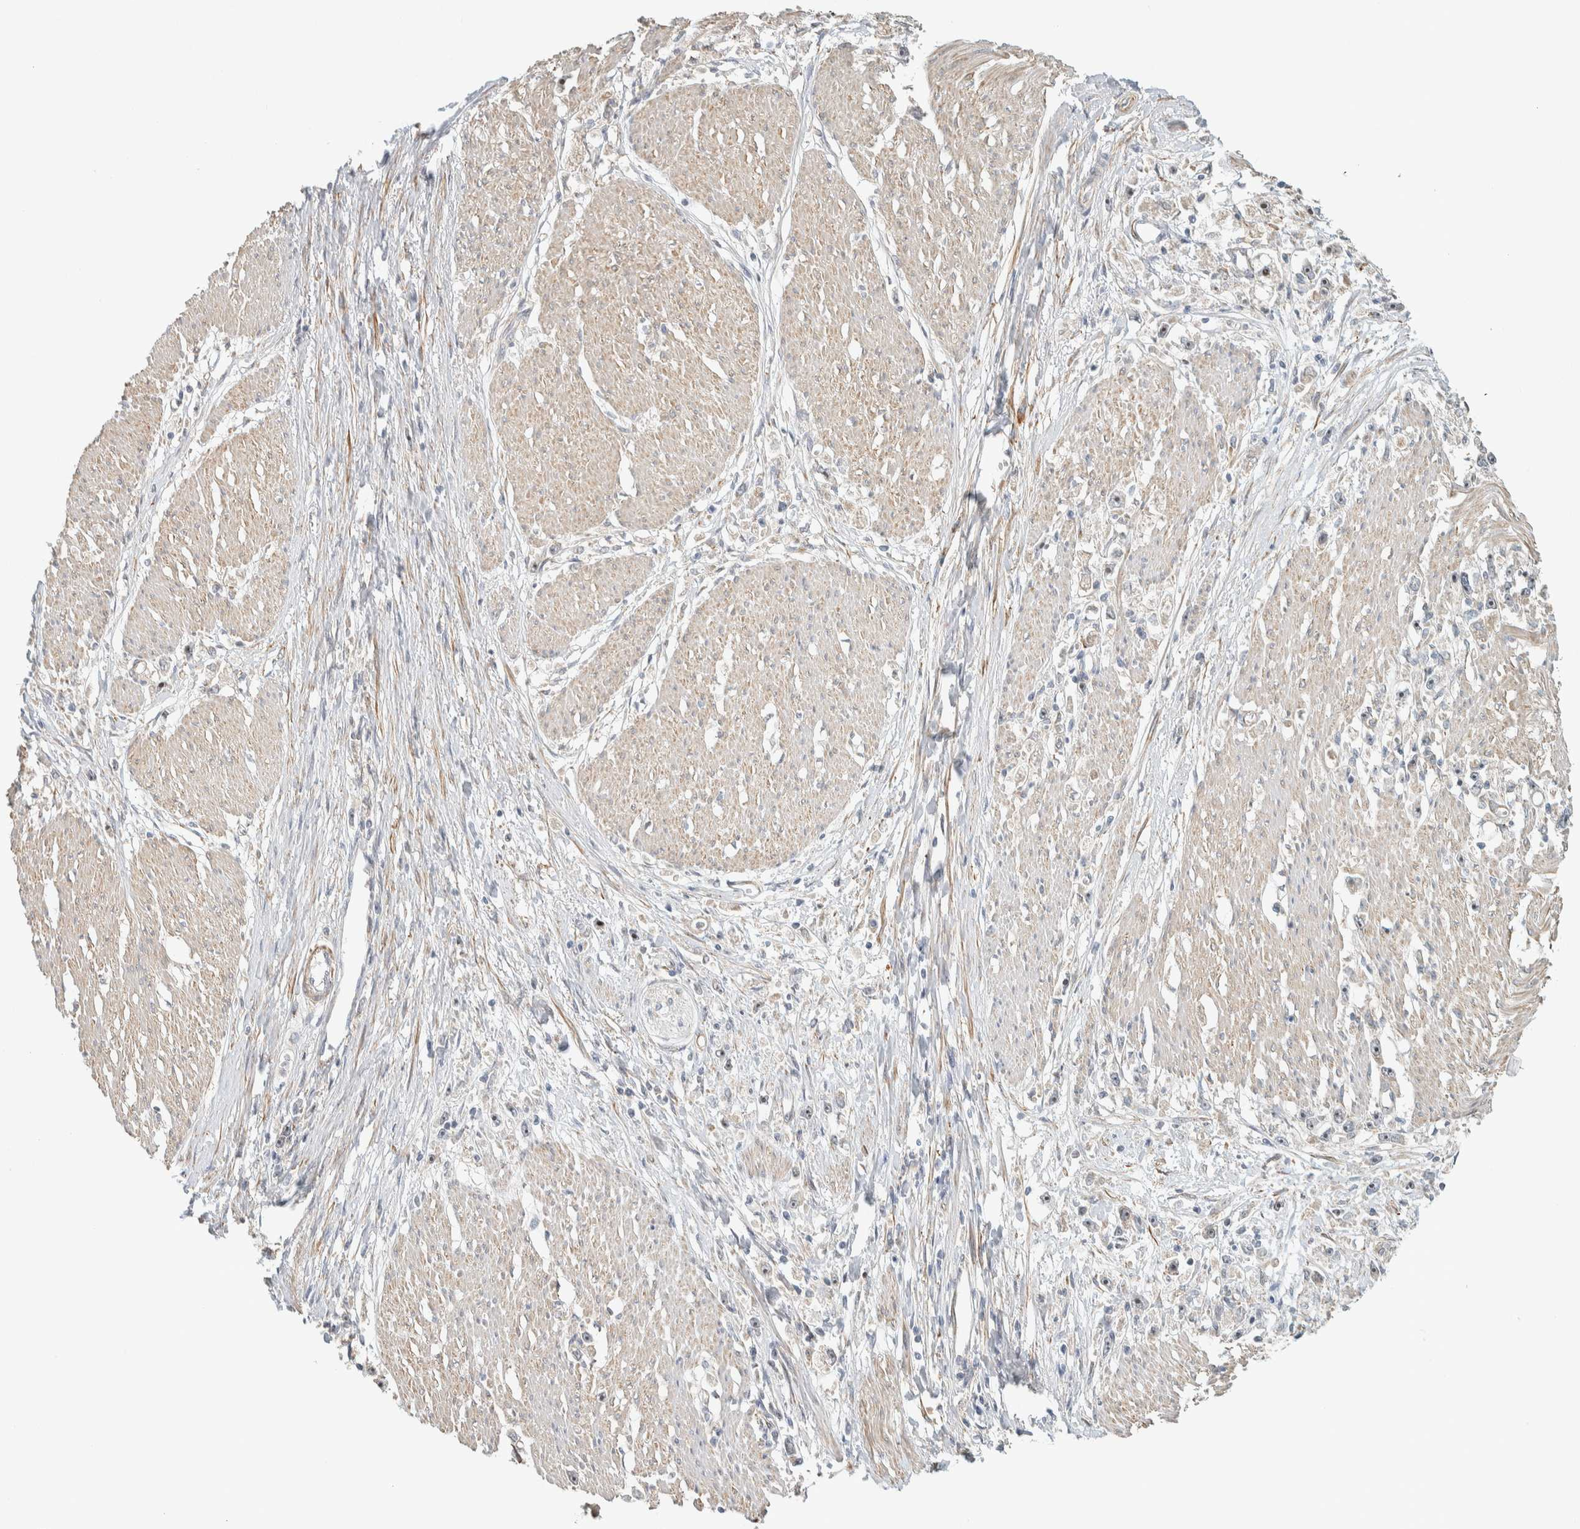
{"staining": {"intensity": "negative", "quantity": "none", "location": "none"}, "tissue": "stomach cancer", "cell_type": "Tumor cells", "image_type": "cancer", "snomed": [{"axis": "morphology", "description": "Adenocarcinoma, NOS"}, {"axis": "topography", "description": "Stomach"}], "caption": "Immunohistochemistry of human stomach cancer shows no staining in tumor cells.", "gene": "KLHL40", "patient": {"sex": "female", "age": 59}}